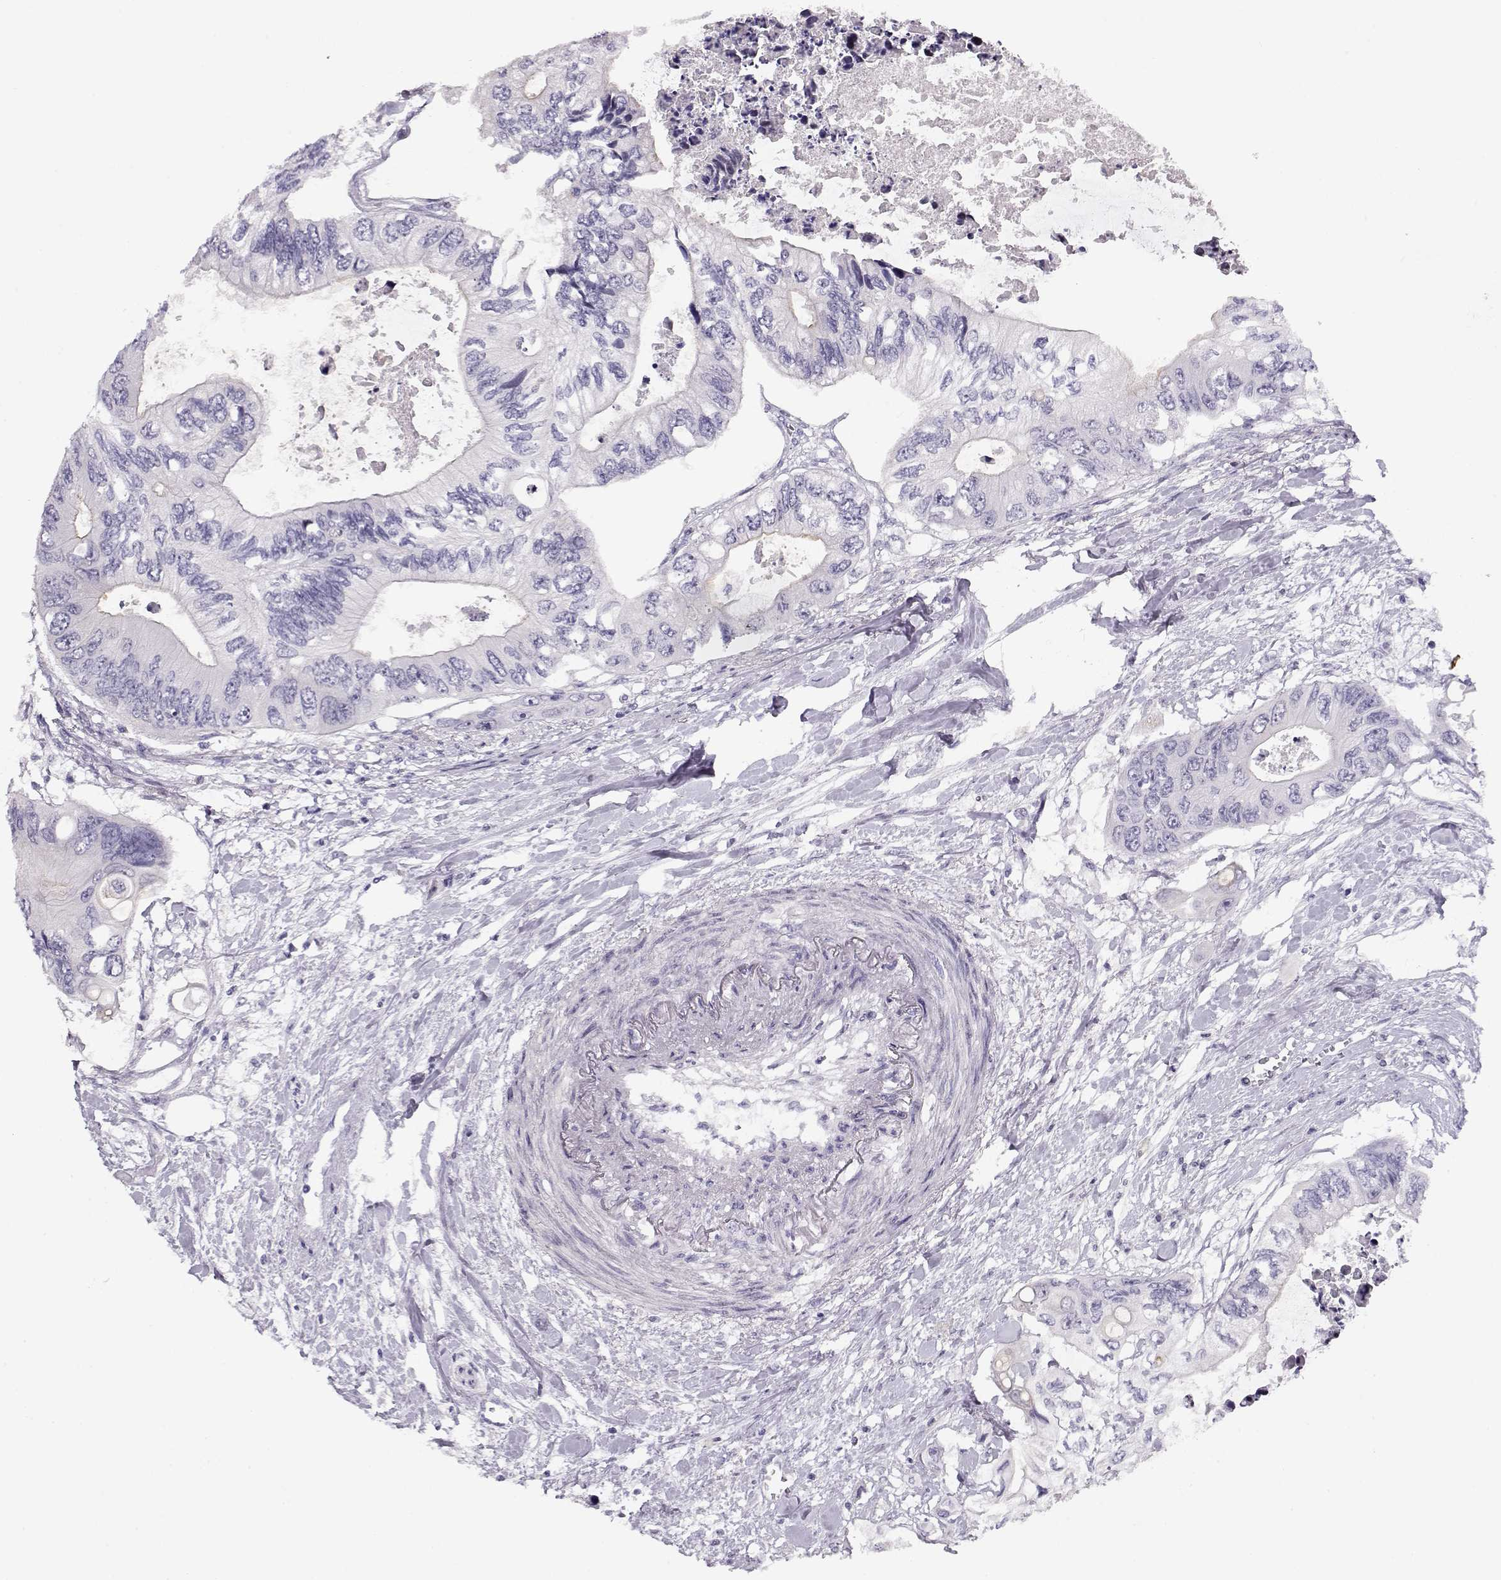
{"staining": {"intensity": "negative", "quantity": "none", "location": "none"}, "tissue": "colorectal cancer", "cell_type": "Tumor cells", "image_type": "cancer", "snomed": [{"axis": "morphology", "description": "Adenocarcinoma, NOS"}, {"axis": "topography", "description": "Rectum"}], "caption": "A high-resolution image shows IHC staining of colorectal cancer, which exhibits no significant positivity in tumor cells.", "gene": "CRX", "patient": {"sex": "male", "age": 63}}